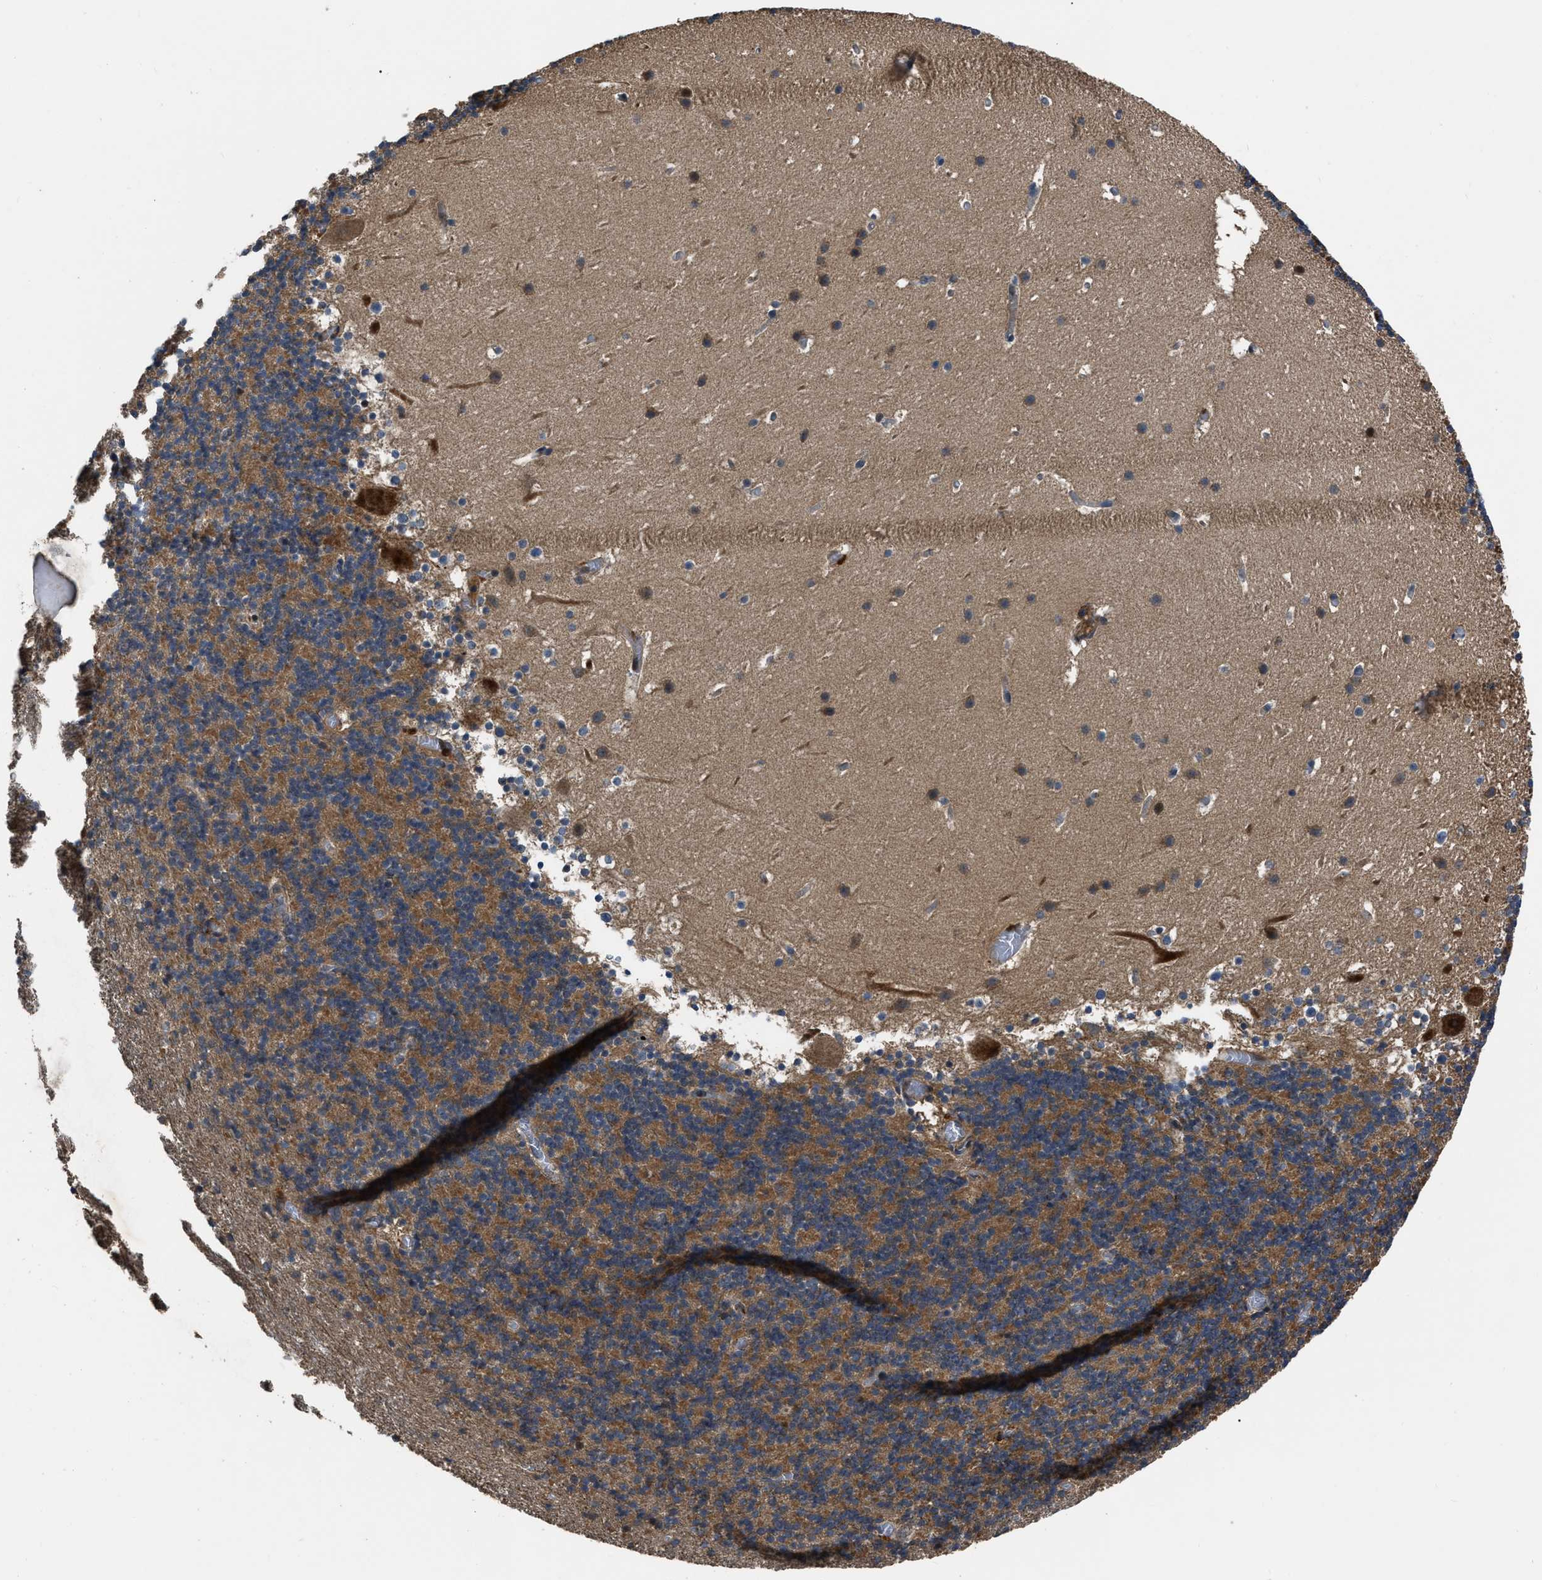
{"staining": {"intensity": "moderate", "quantity": "25%-75%", "location": "cytoplasmic/membranous"}, "tissue": "cerebellum", "cell_type": "Cells in granular layer", "image_type": "normal", "snomed": [{"axis": "morphology", "description": "Normal tissue, NOS"}, {"axis": "topography", "description": "Cerebellum"}], "caption": "Normal cerebellum reveals moderate cytoplasmic/membranous staining in about 25%-75% of cells in granular layer, visualized by immunohistochemistry.", "gene": "PPWD1", "patient": {"sex": "male", "age": 45}}